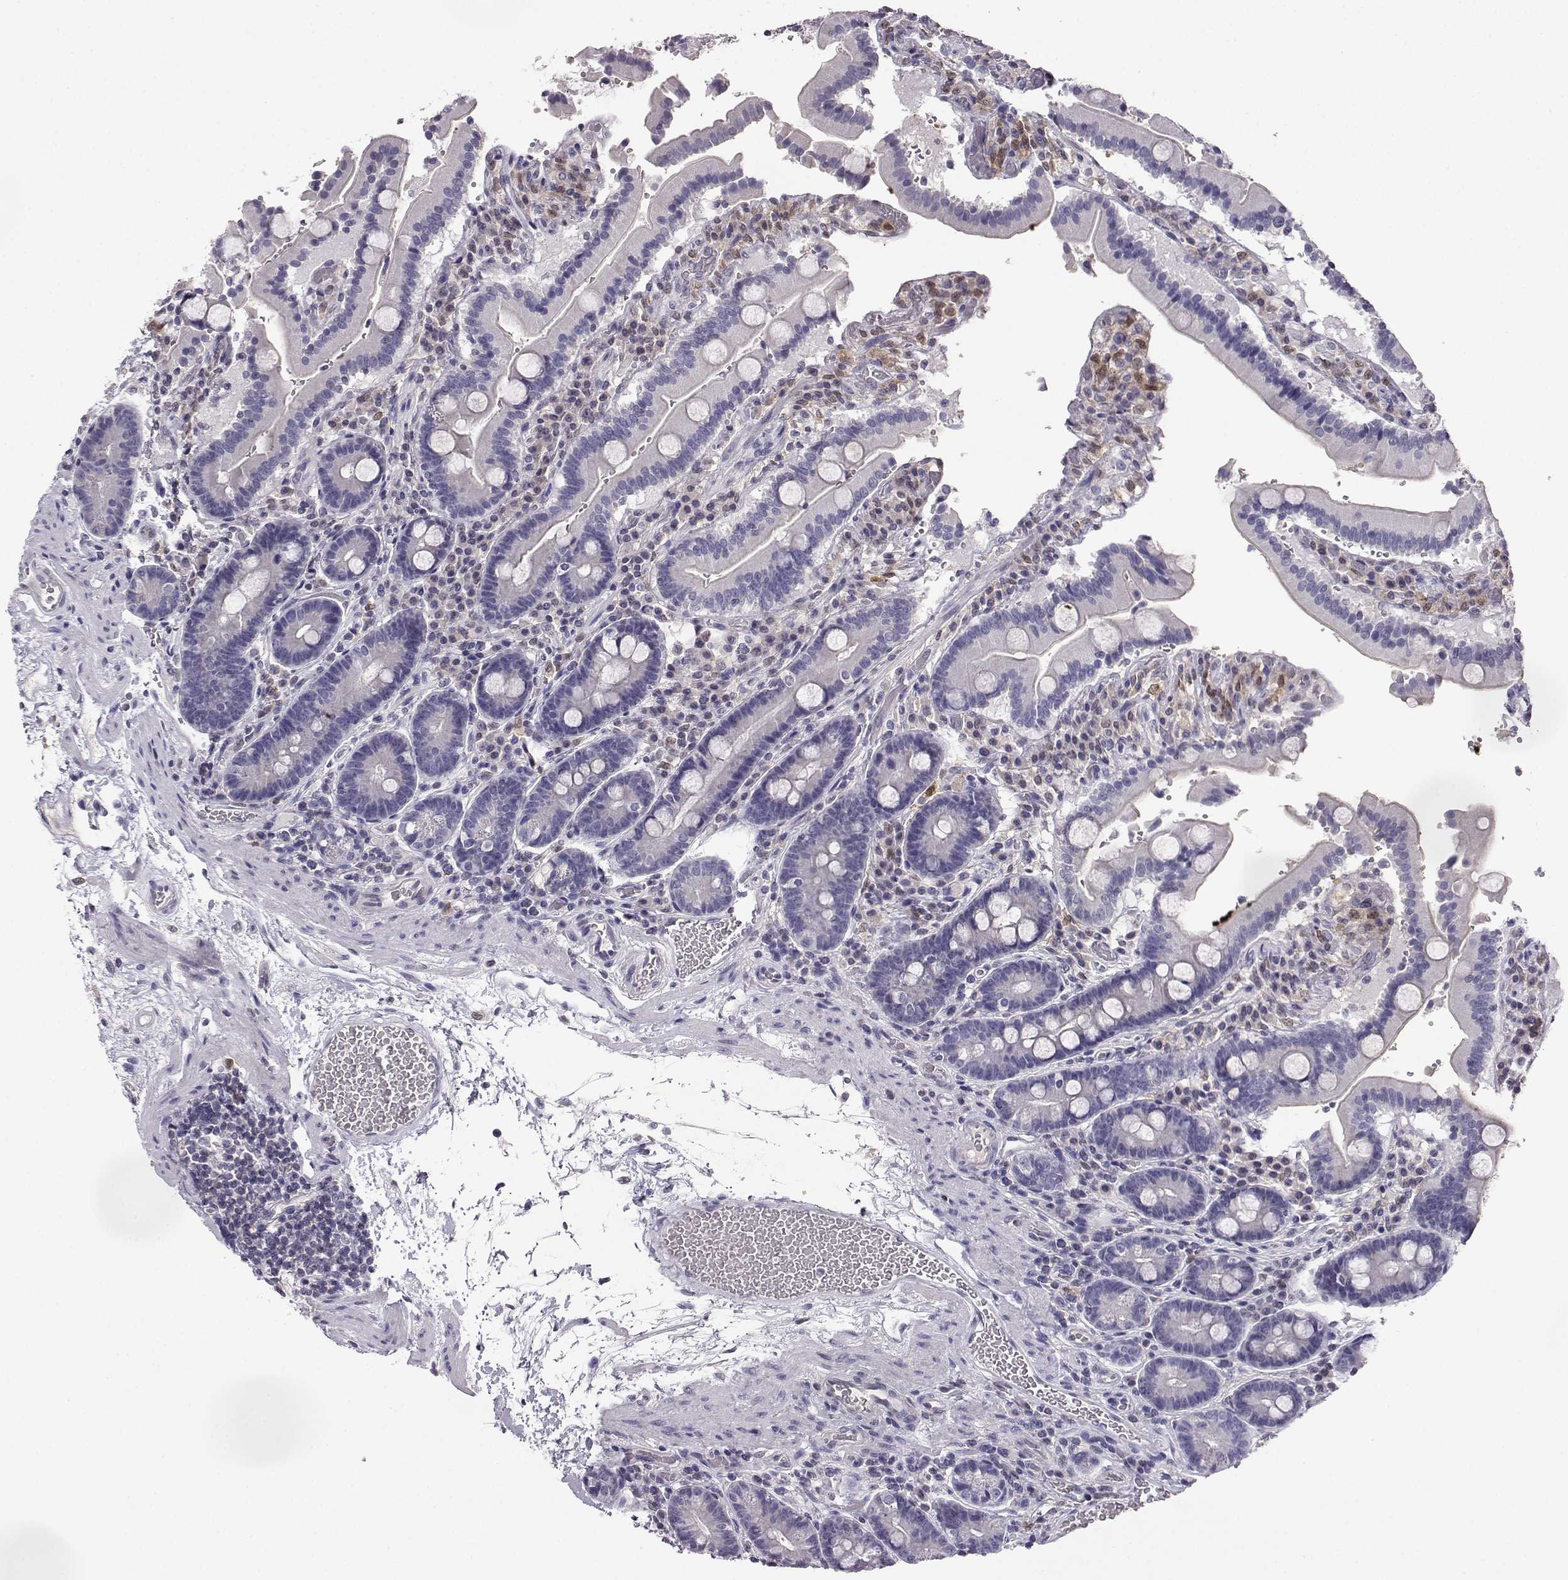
{"staining": {"intensity": "negative", "quantity": "none", "location": "none"}, "tissue": "duodenum", "cell_type": "Glandular cells", "image_type": "normal", "snomed": [{"axis": "morphology", "description": "Normal tissue, NOS"}, {"axis": "topography", "description": "Duodenum"}], "caption": "This image is of benign duodenum stained with IHC to label a protein in brown with the nuclei are counter-stained blue. There is no positivity in glandular cells. (DAB (3,3'-diaminobenzidine) immunohistochemistry with hematoxylin counter stain).", "gene": "AKR1B1", "patient": {"sex": "female", "age": 62}}